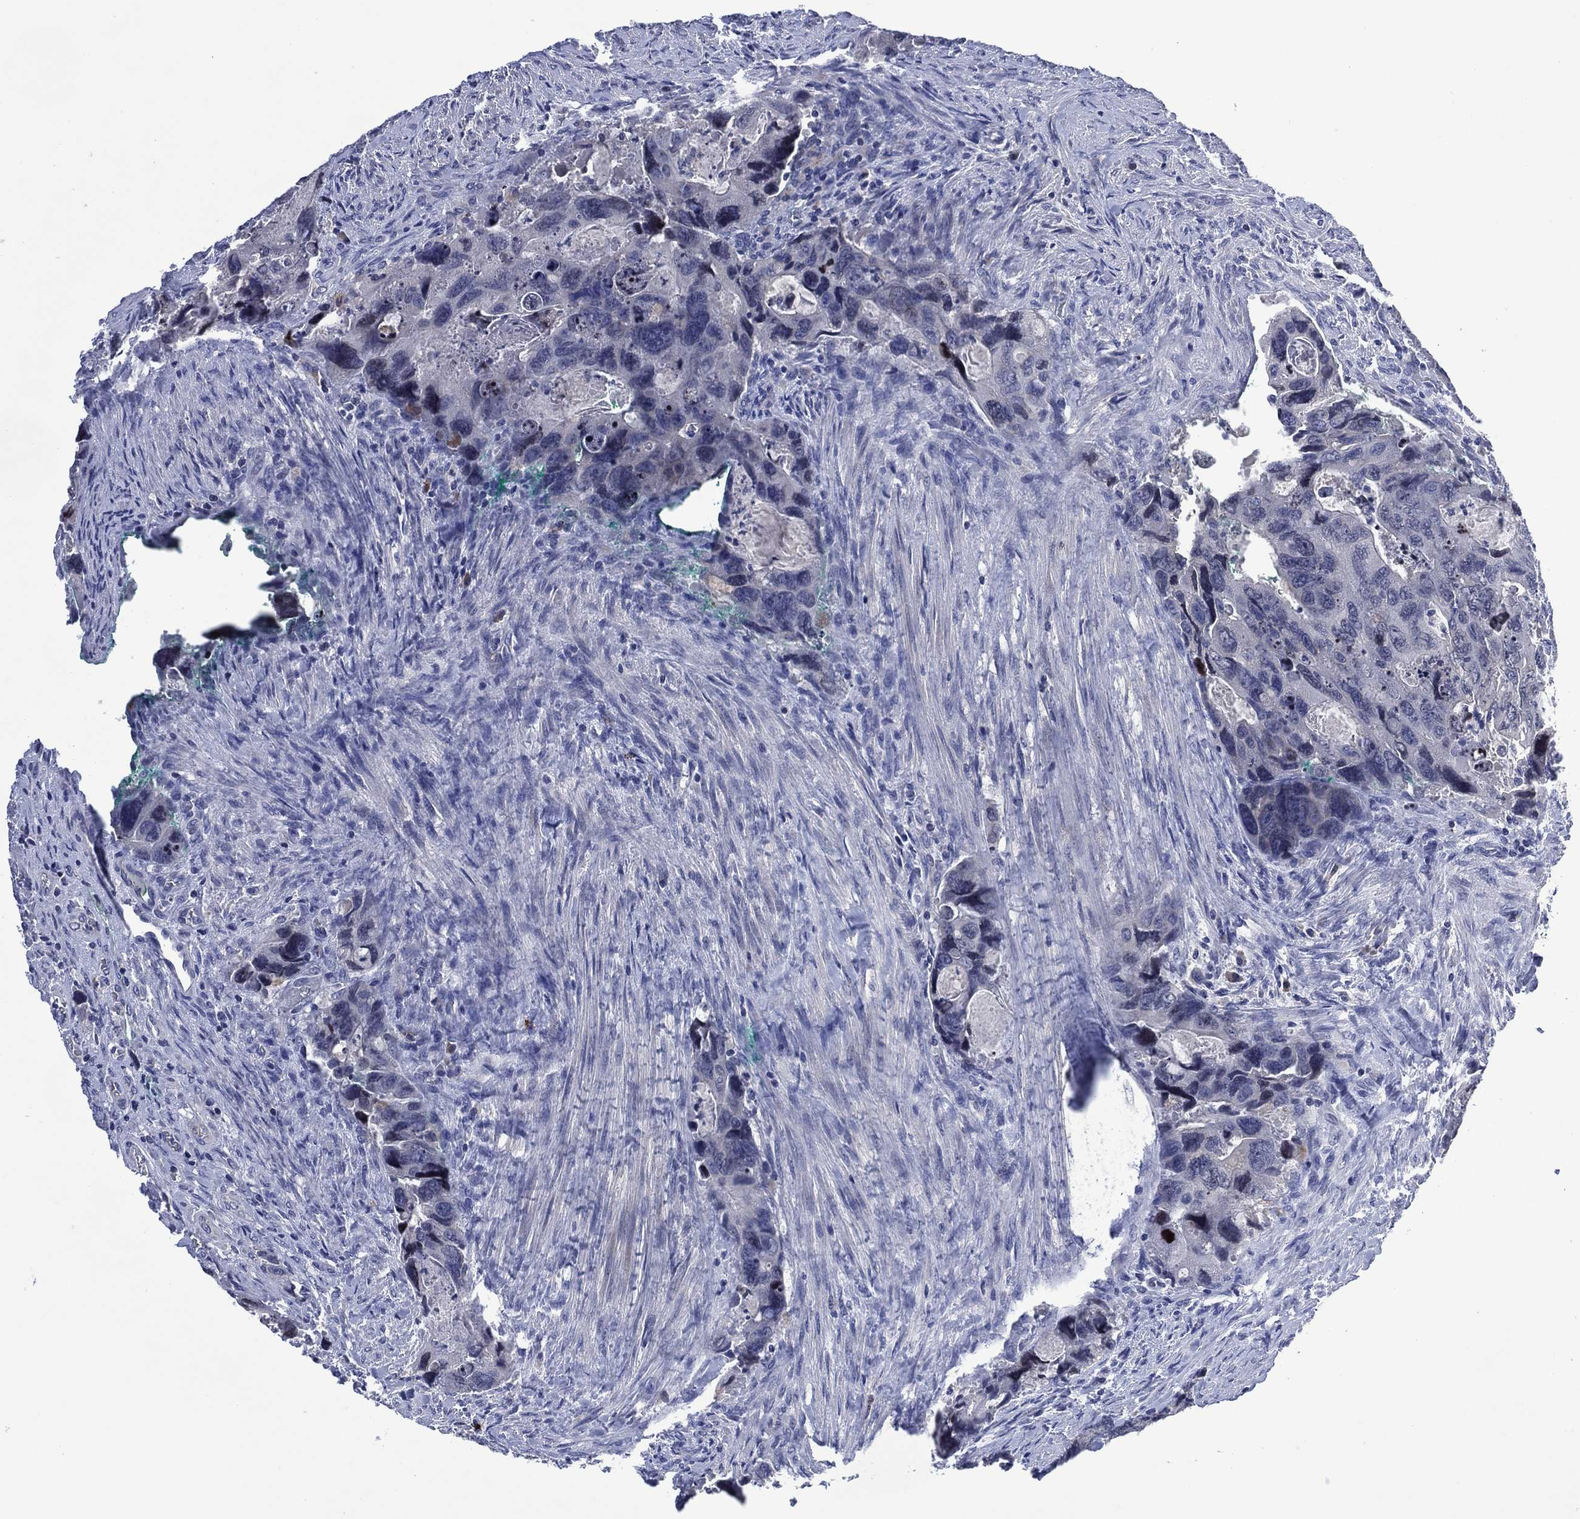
{"staining": {"intensity": "negative", "quantity": "none", "location": "none"}, "tissue": "colorectal cancer", "cell_type": "Tumor cells", "image_type": "cancer", "snomed": [{"axis": "morphology", "description": "Adenocarcinoma, NOS"}, {"axis": "topography", "description": "Rectum"}], "caption": "The histopathology image reveals no staining of tumor cells in colorectal adenocarcinoma.", "gene": "USP26", "patient": {"sex": "male", "age": 62}}